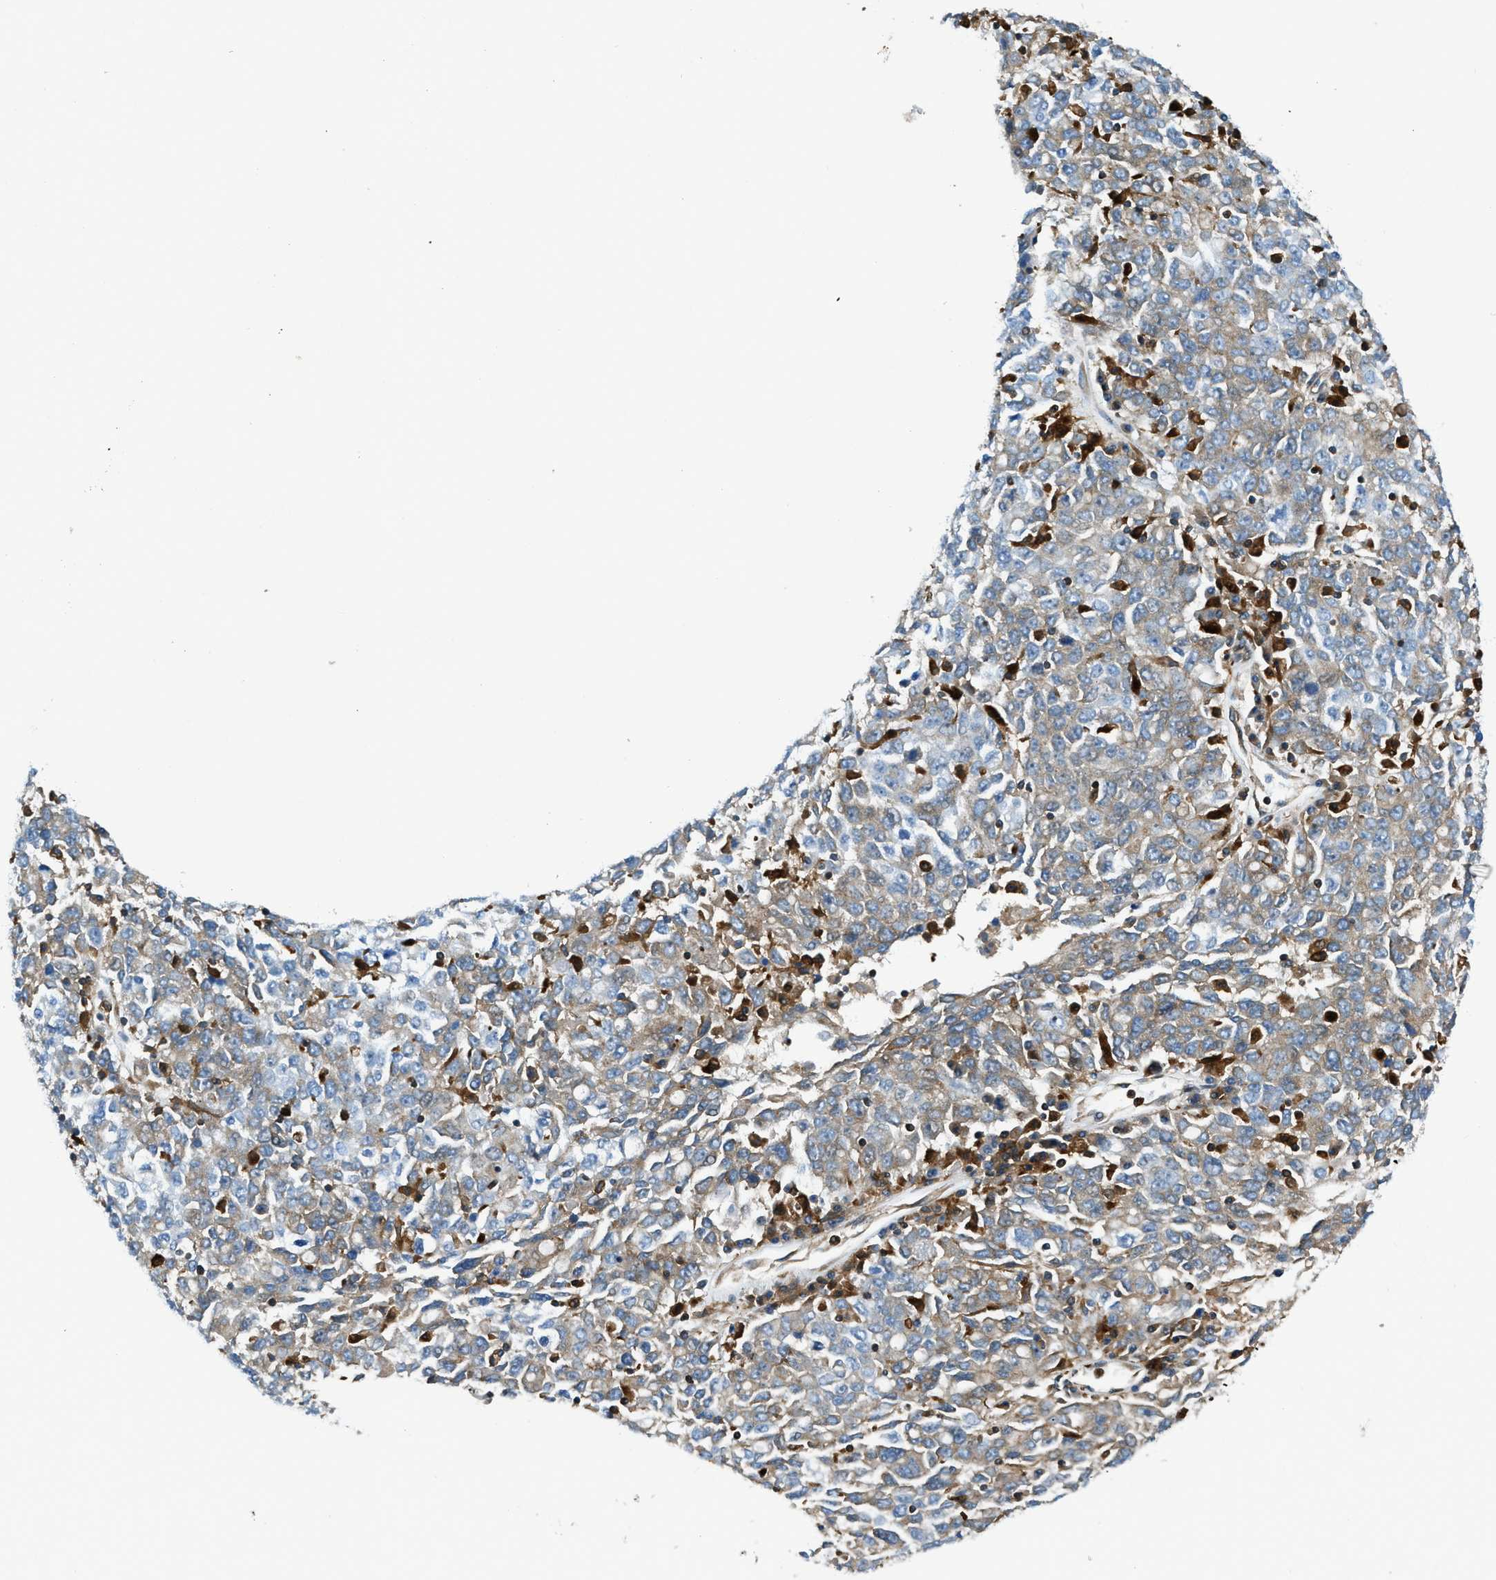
{"staining": {"intensity": "weak", "quantity": ">75%", "location": "cytoplasmic/membranous"}, "tissue": "ovarian cancer", "cell_type": "Tumor cells", "image_type": "cancer", "snomed": [{"axis": "morphology", "description": "Carcinoma, endometroid"}, {"axis": "topography", "description": "Ovary"}], "caption": "Human ovarian endometroid carcinoma stained for a protein (brown) reveals weak cytoplasmic/membranous positive expression in about >75% of tumor cells.", "gene": "DMAC1", "patient": {"sex": "female", "age": 62}}